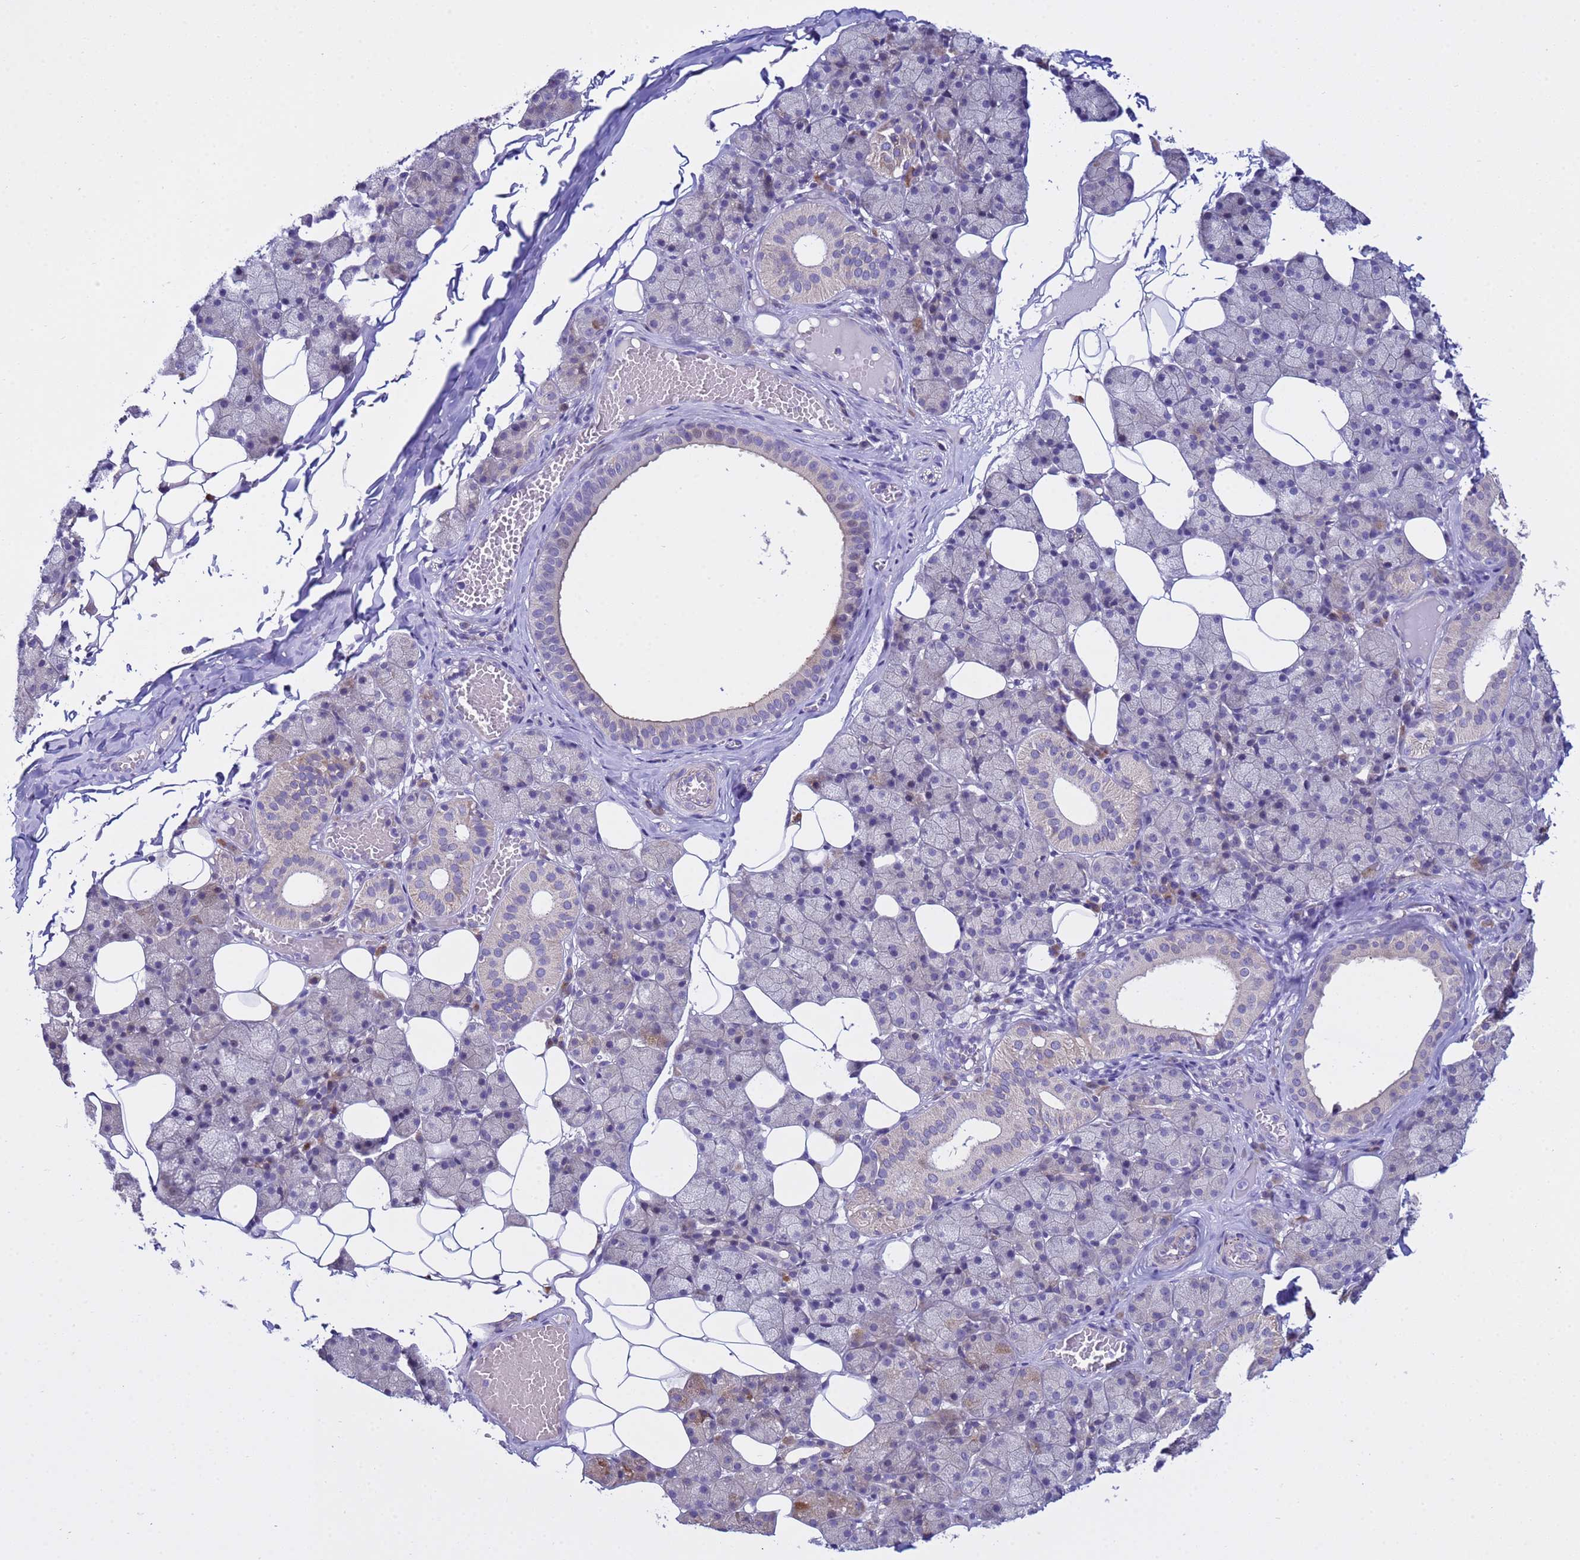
{"staining": {"intensity": "moderate", "quantity": "<25%", "location": "cytoplasmic/membranous"}, "tissue": "salivary gland", "cell_type": "Glandular cells", "image_type": "normal", "snomed": [{"axis": "morphology", "description": "Normal tissue, NOS"}, {"axis": "topography", "description": "Salivary gland"}], "caption": "High-power microscopy captured an IHC histopathology image of normal salivary gland, revealing moderate cytoplasmic/membranous expression in approximately <25% of glandular cells. Using DAB (3,3'-diaminobenzidine) (brown) and hematoxylin (blue) stains, captured at high magnification using brightfield microscopy.", "gene": "IGSF11", "patient": {"sex": "female", "age": 33}}